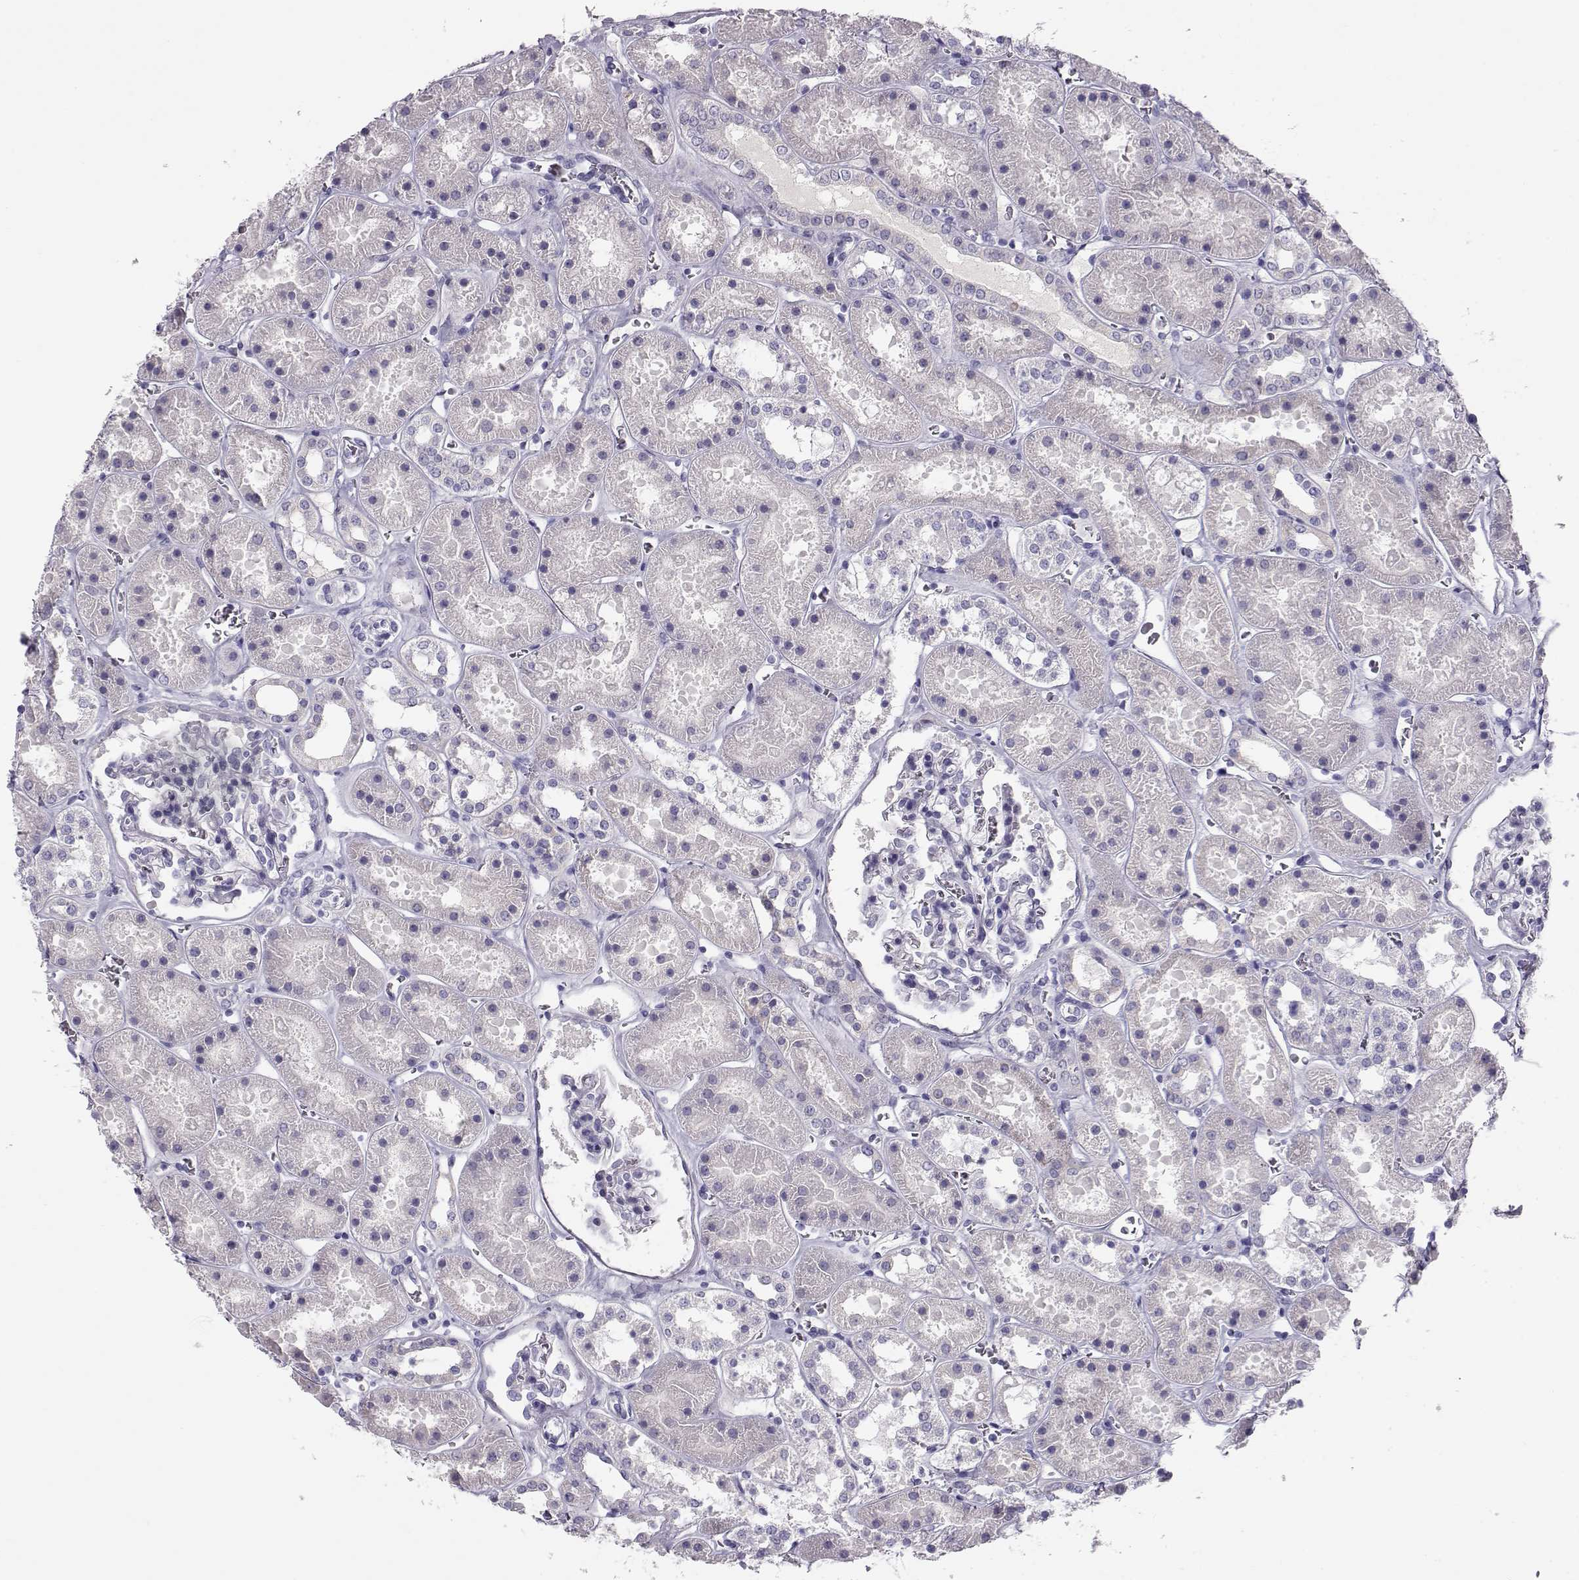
{"staining": {"intensity": "negative", "quantity": "none", "location": "none"}, "tissue": "kidney", "cell_type": "Cells in glomeruli", "image_type": "normal", "snomed": [{"axis": "morphology", "description": "Normal tissue, NOS"}, {"axis": "topography", "description": "Kidney"}], "caption": "A photomicrograph of kidney stained for a protein displays no brown staining in cells in glomeruli.", "gene": "GPR26", "patient": {"sex": "female", "age": 41}}